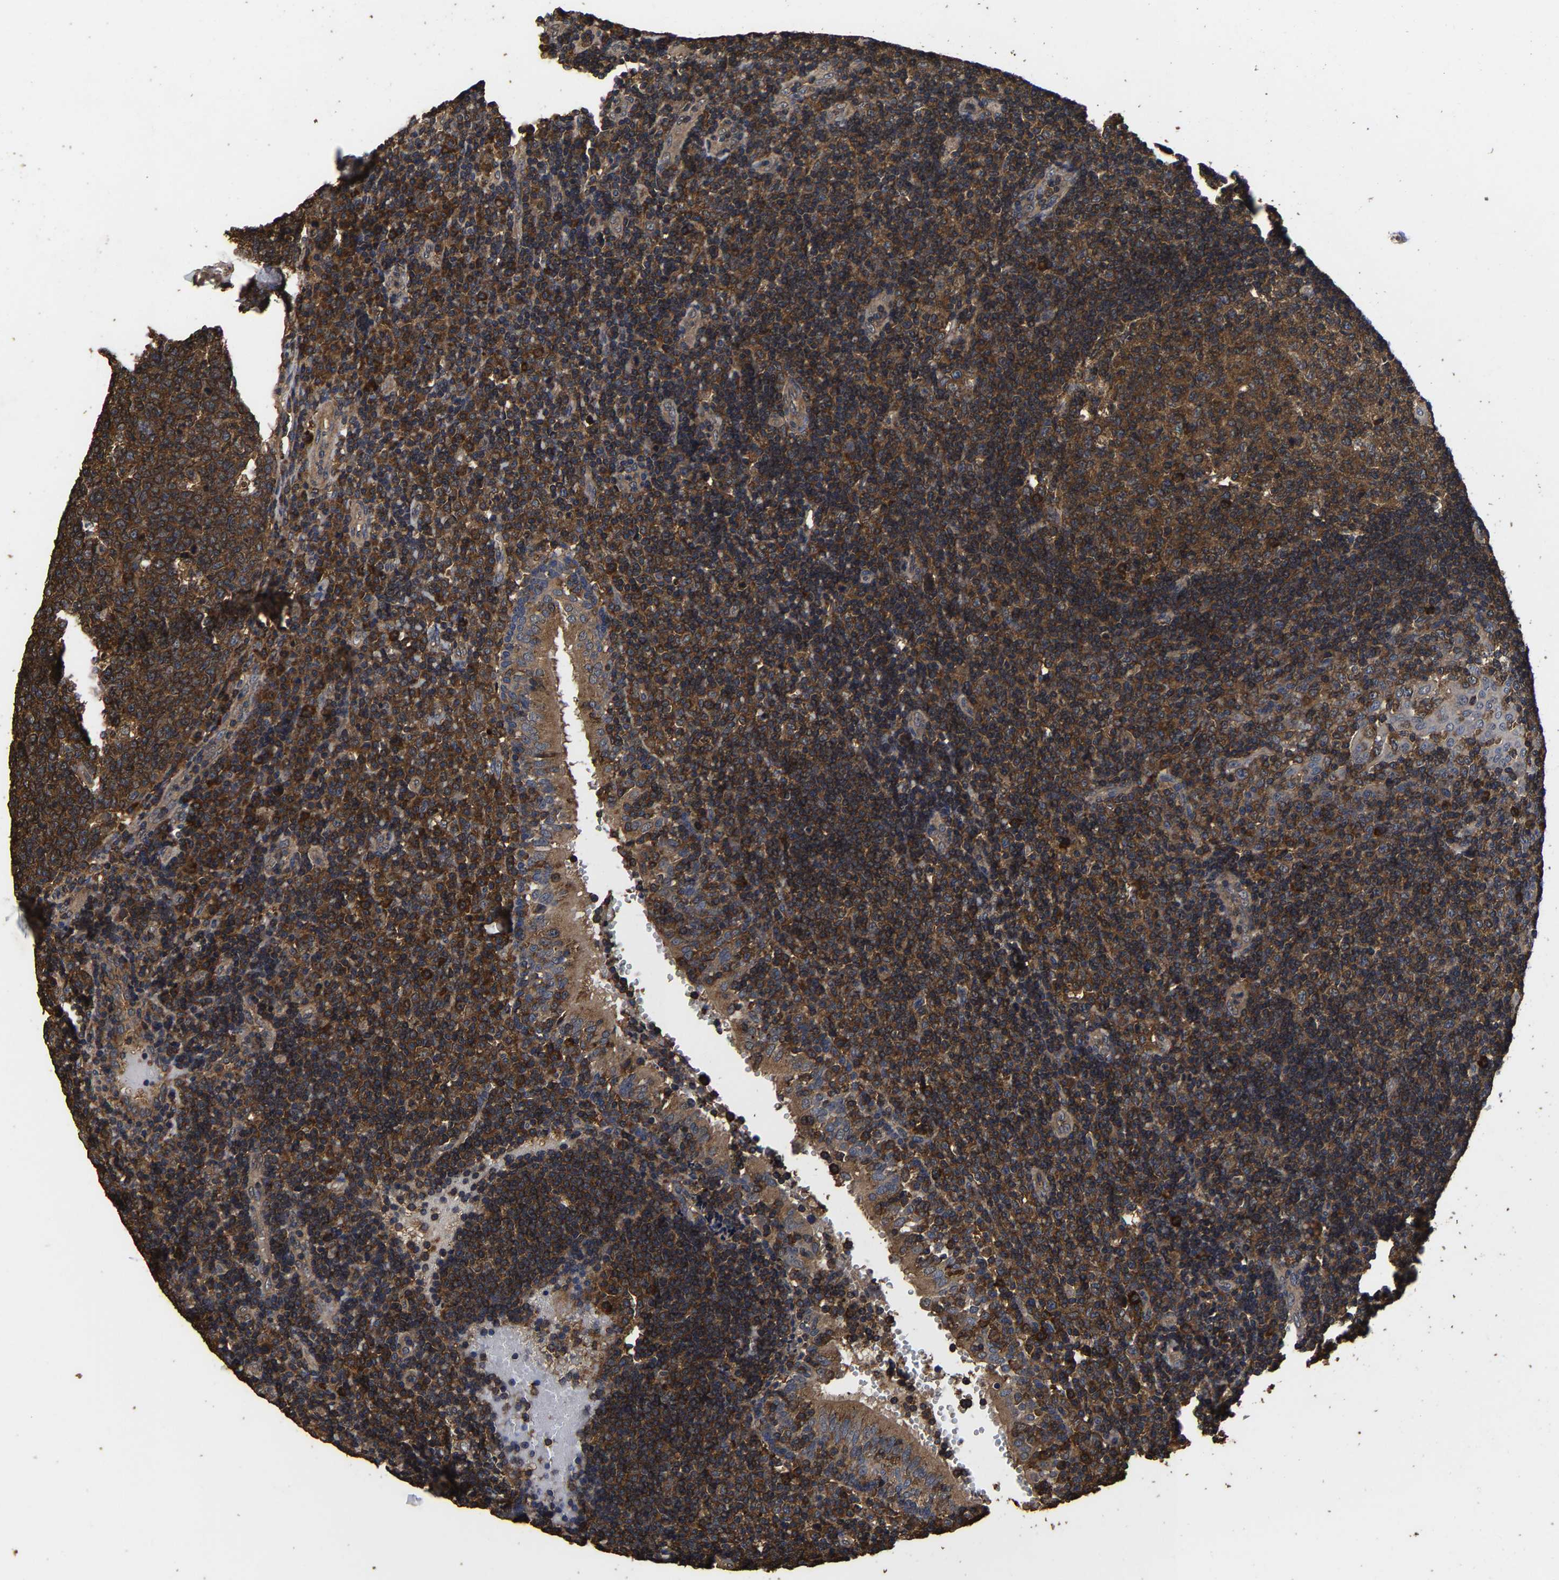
{"staining": {"intensity": "strong", "quantity": ">75%", "location": "cytoplasmic/membranous"}, "tissue": "tonsil", "cell_type": "Germinal center cells", "image_type": "normal", "snomed": [{"axis": "morphology", "description": "Normal tissue, NOS"}, {"axis": "topography", "description": "Tonsil"}], "caption": "Strong cytoplasmic/membranous expression for a protein is appreciated in approximately >75% of germinal center cells of benign tonsil using immunohistochemistry.", "gene": "ITCH", "patient": {"sex": "female", "age": 40}}